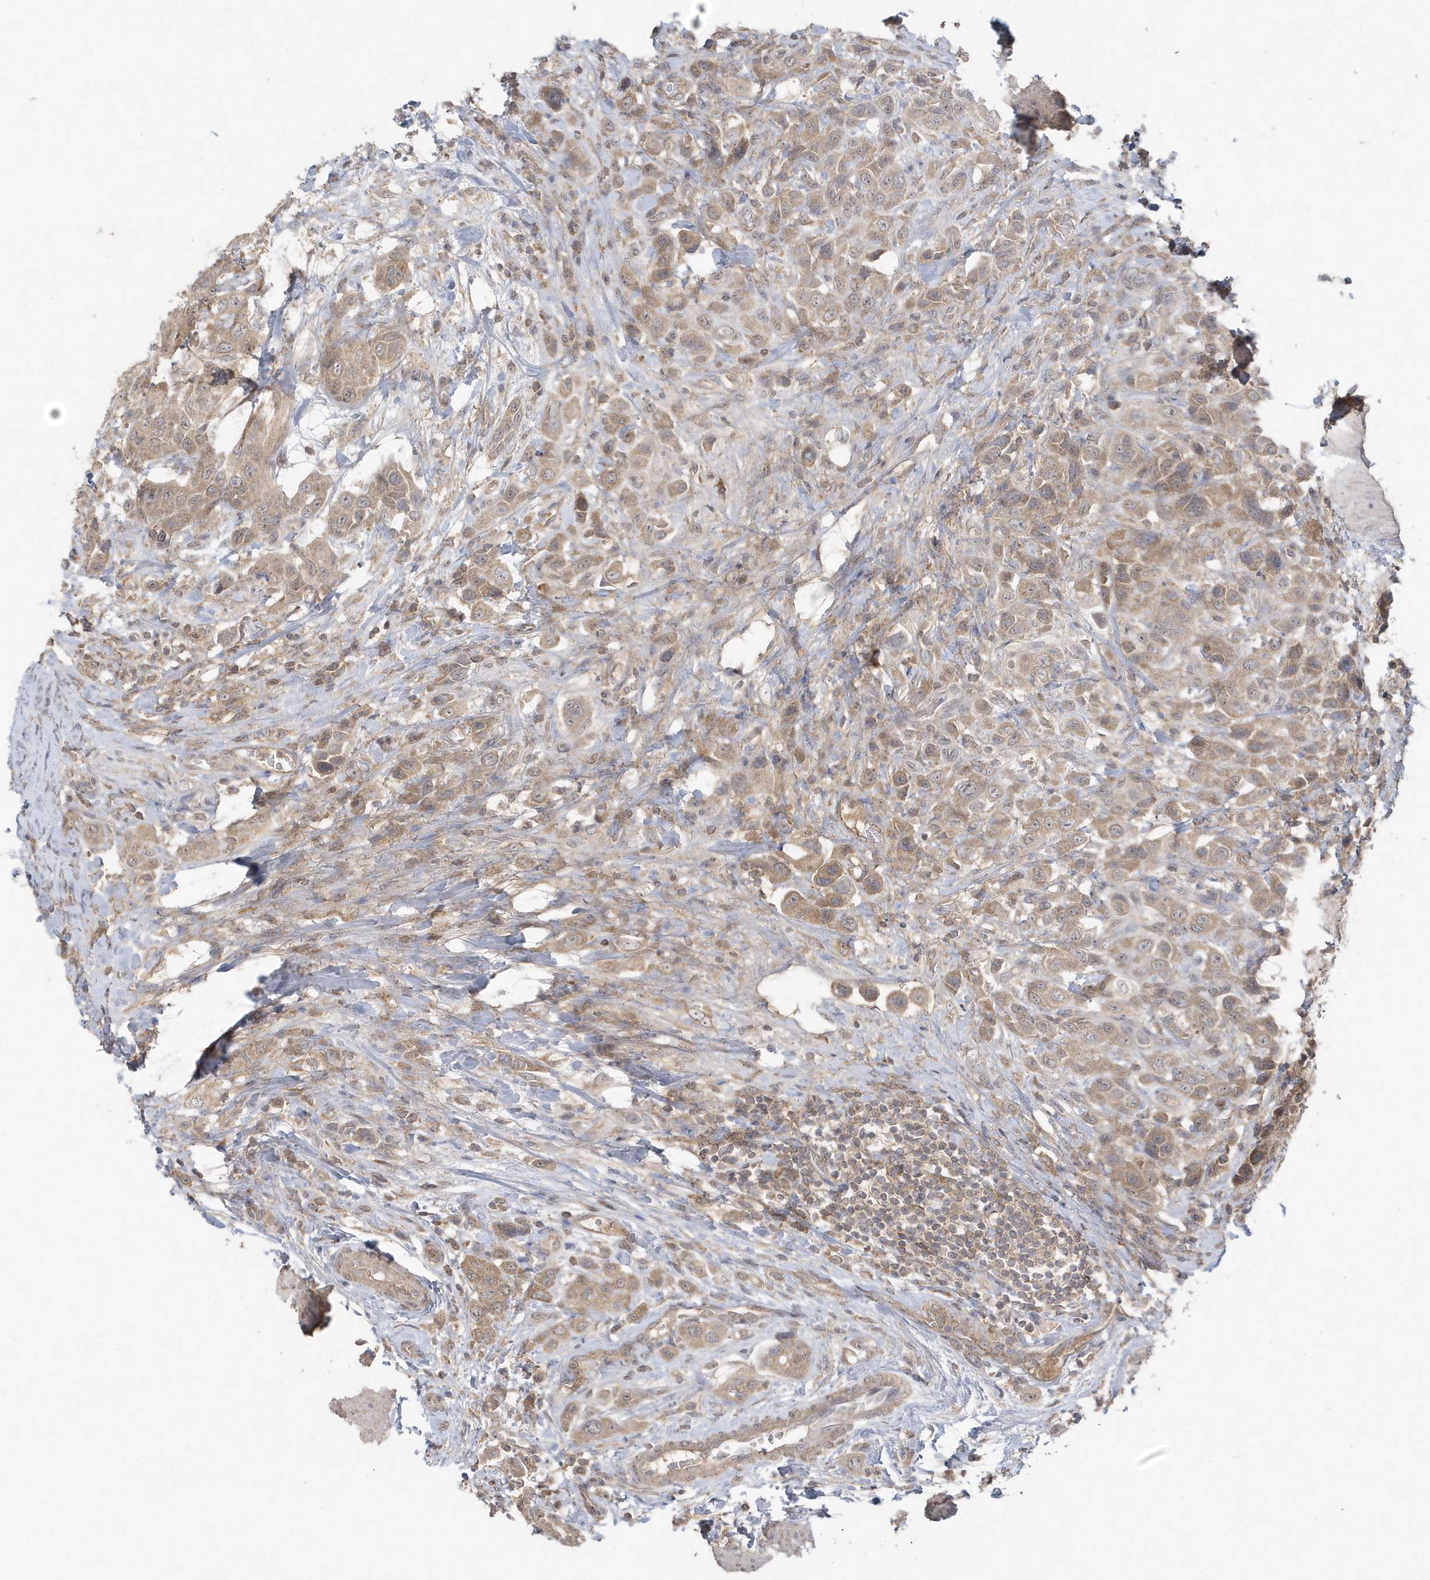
{"staining": {"intensity": "moderate", "quantity": ">75%", "location": "cytoplasmic/membranous"}, "tissue": "urothelial cancer", "cell_type": "Tumor cells", "image_type": "cancer", "snomed": [{"axis": "morphology", "description": "Urothelial carcinoma, High grade"}, {"axis": "topography", "description": "Urinary bladder"}], "caption": "The histopathology image reveals a brown stain indicating the presence of a protein in the cytoplasmic/membranous of tumor cells in urothelial cancer. Nuclei are stained in blue.", "gene": "C1RL", "patient": {"sex": "male", "age": 50}}